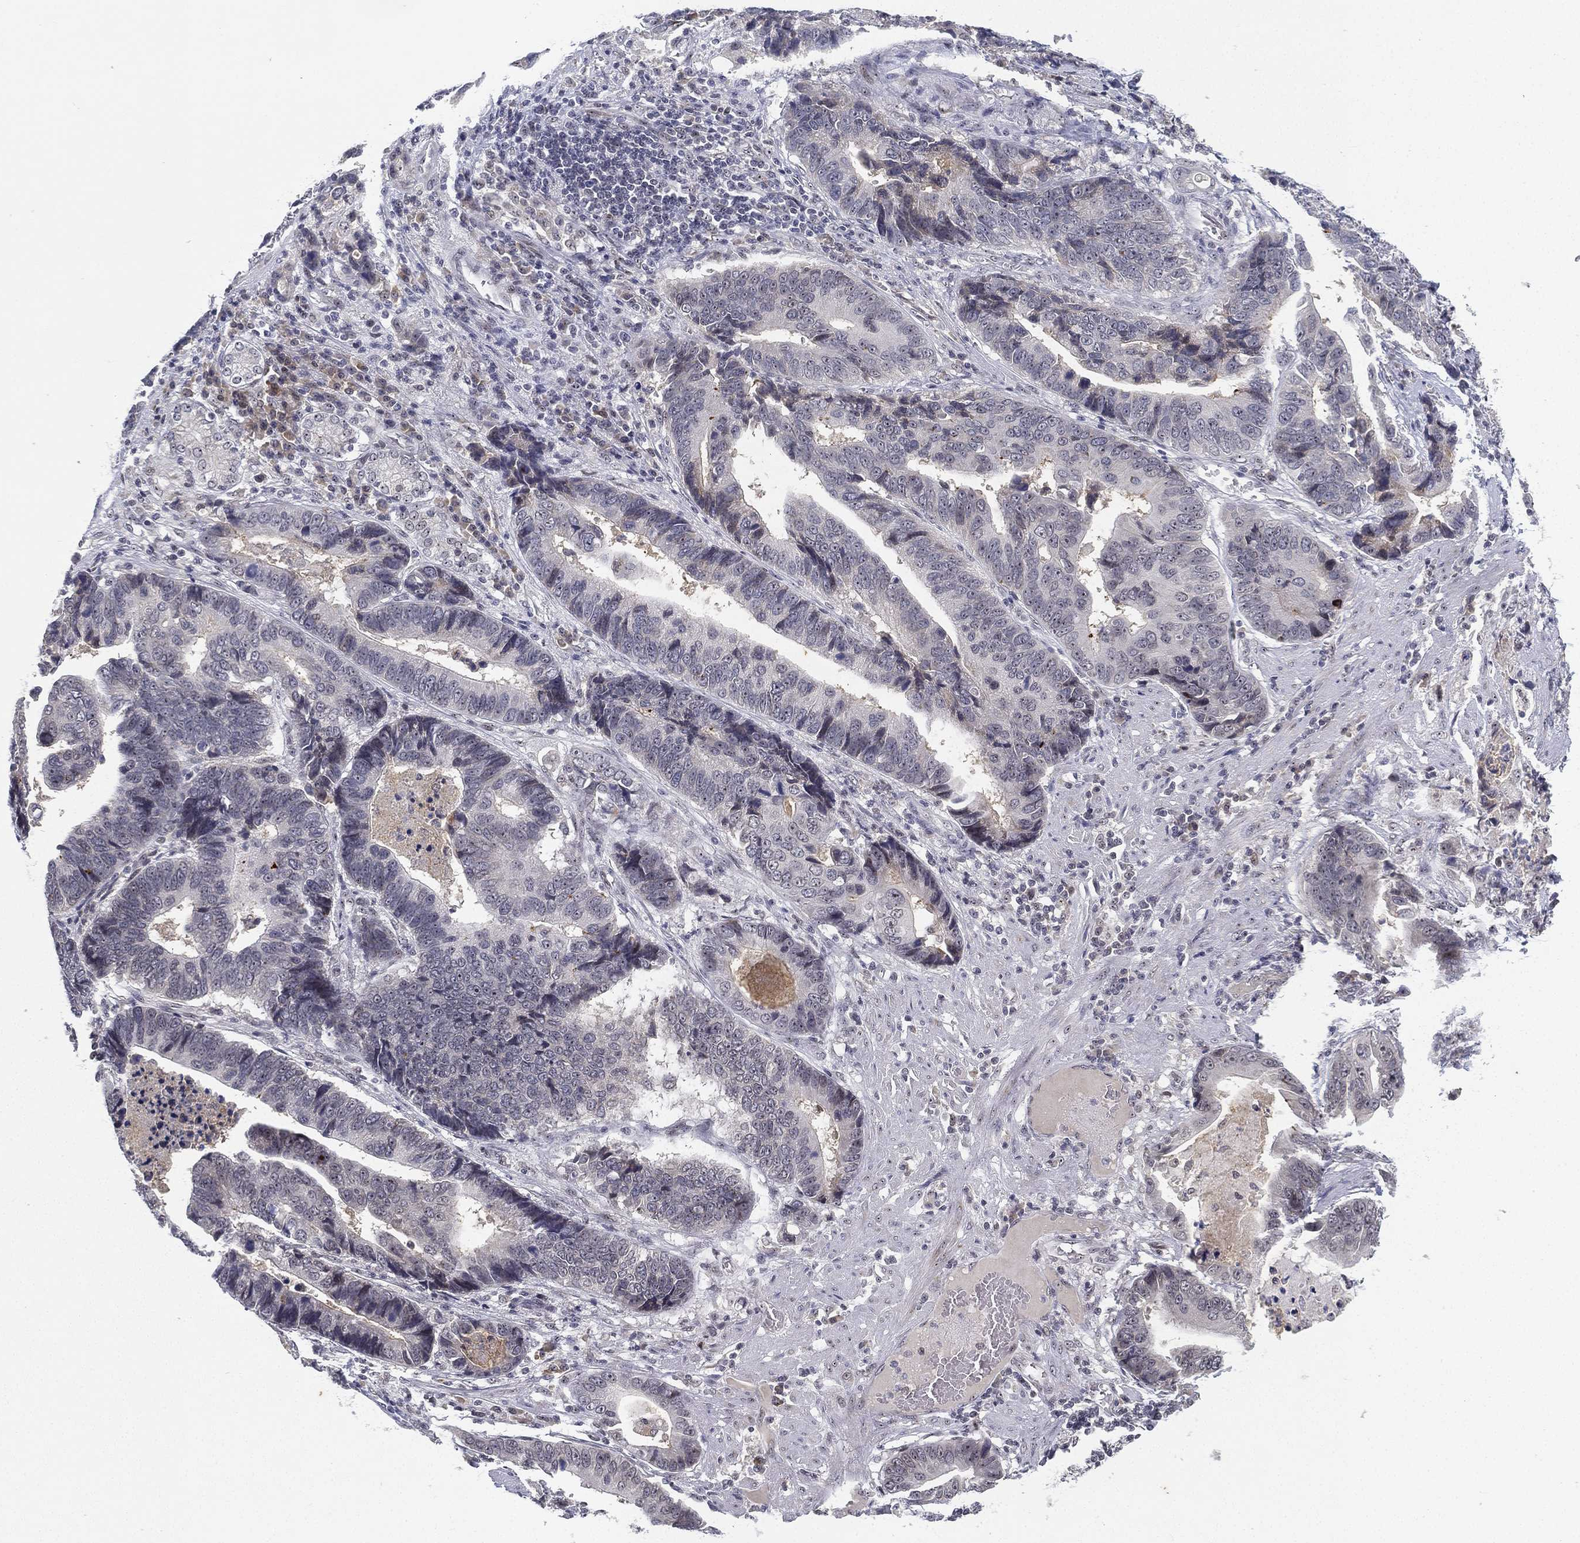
{"staining": {"intensity": "negative", "quantity": "none", "location": "none"}, "tissue": "stomach cancer", "cell_type": "Tumor cells", "image_type": "cancer", "snomed": [{"axis": "morphology", "description": "Adenocarcinoma, NOS"}, {"axis": "topography", "description": "Stomach"}], "caption": "Stomach cancer stained for a protein using immunohistochemistry shows no expression tumor cells.", "gene": "MS4A8", "patient": {"sex": "male", "age": 84}}